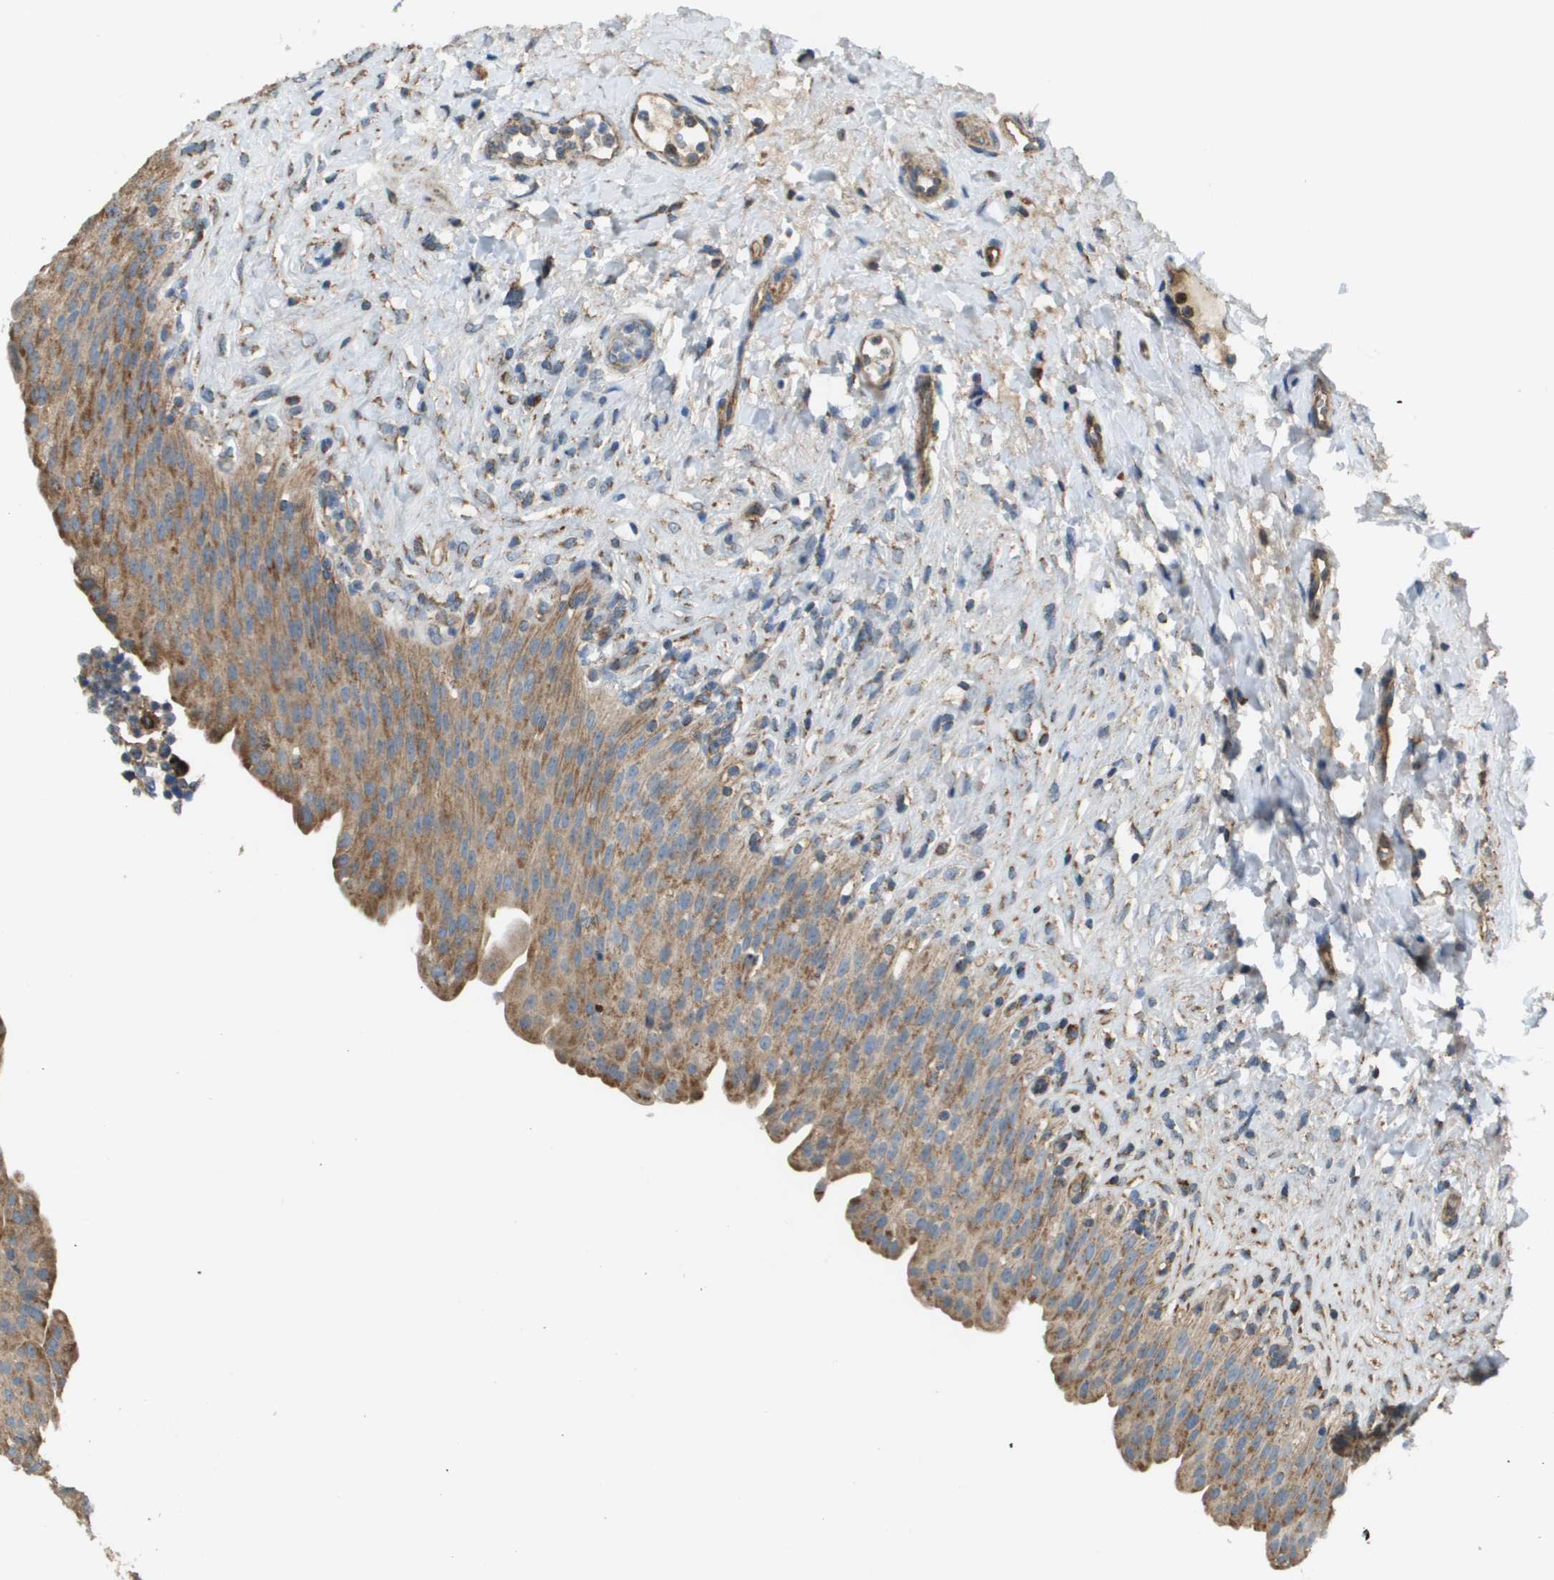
{"staining": {"intensity": "strong", "quantity": ">75%", "location": "cytoplasmic/membranous"}, "tissue": "urinary bladder", "cell_type": "Urothelial cells", "image_type": "normal", "snomed": [{"axis": "morphology", "description": "Urothelial carcinoma, High grade"}, {"axis": "topography", "description": "Urinary bladder"}], "caption": "Protein analysis of unremarkable urinary bladder demonstrates strong cytoplasmic/membranous expression in approximately >75% of urothelial cells. (brown staining indicates protein expression, while blue staining denotes nuclei).", "gene": "NRK", "patient": {"sex": "male", "age": 46}}